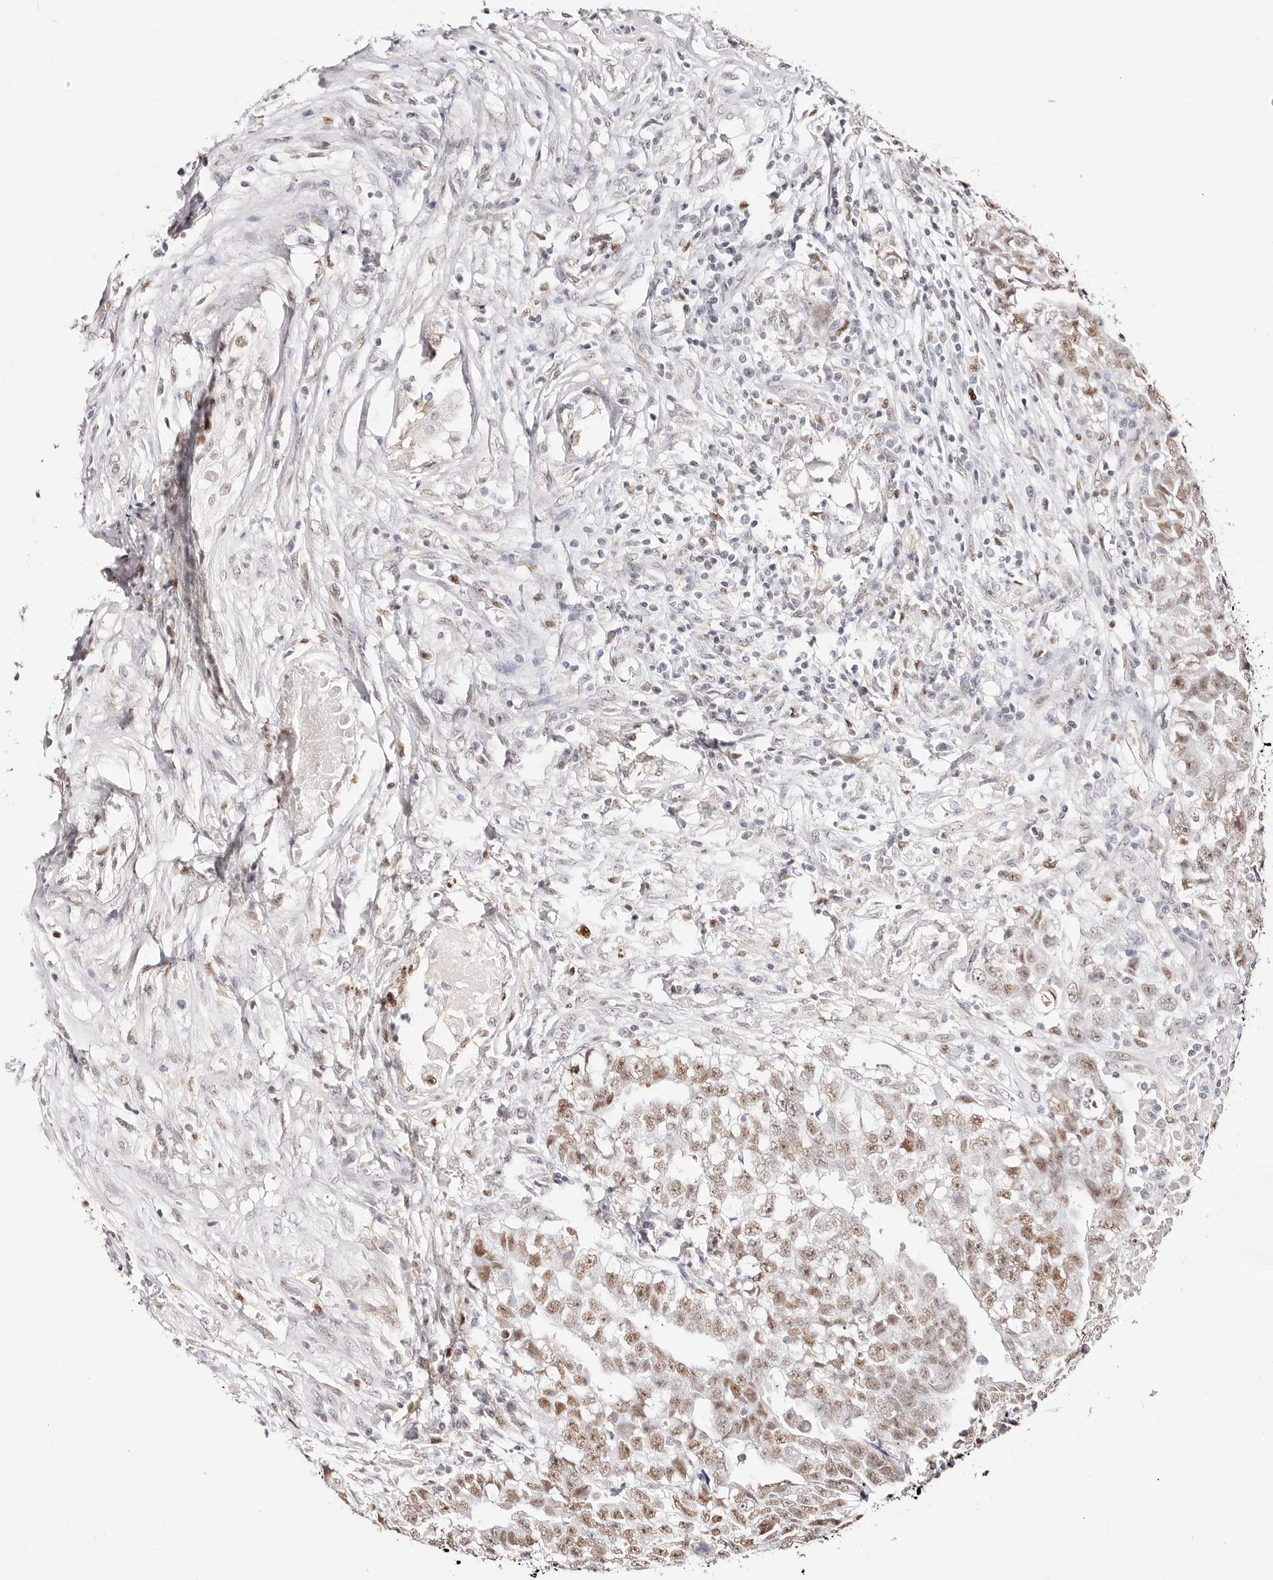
{"staining": {"intensity": "weak", "quantity": ">75%", "location": "nuclear"}, "tissue": "testis cancer", "cell_type": "Tumor cells", "image_type": "cancer", "snomed": [{"axis": "morphology", "description": "Carcinoma, Embryonal, NOS"}, {"axis": "topography", "description": "Testis"}], "caption": "Immunohistochemical staining of human testis cancer (embryonal carcinoma) shows low levels of weak nuclear protein positivity in approximately >75% of tumor cells.", "gene": "TKT", "patient": {"sex": "male", "age": 25}}